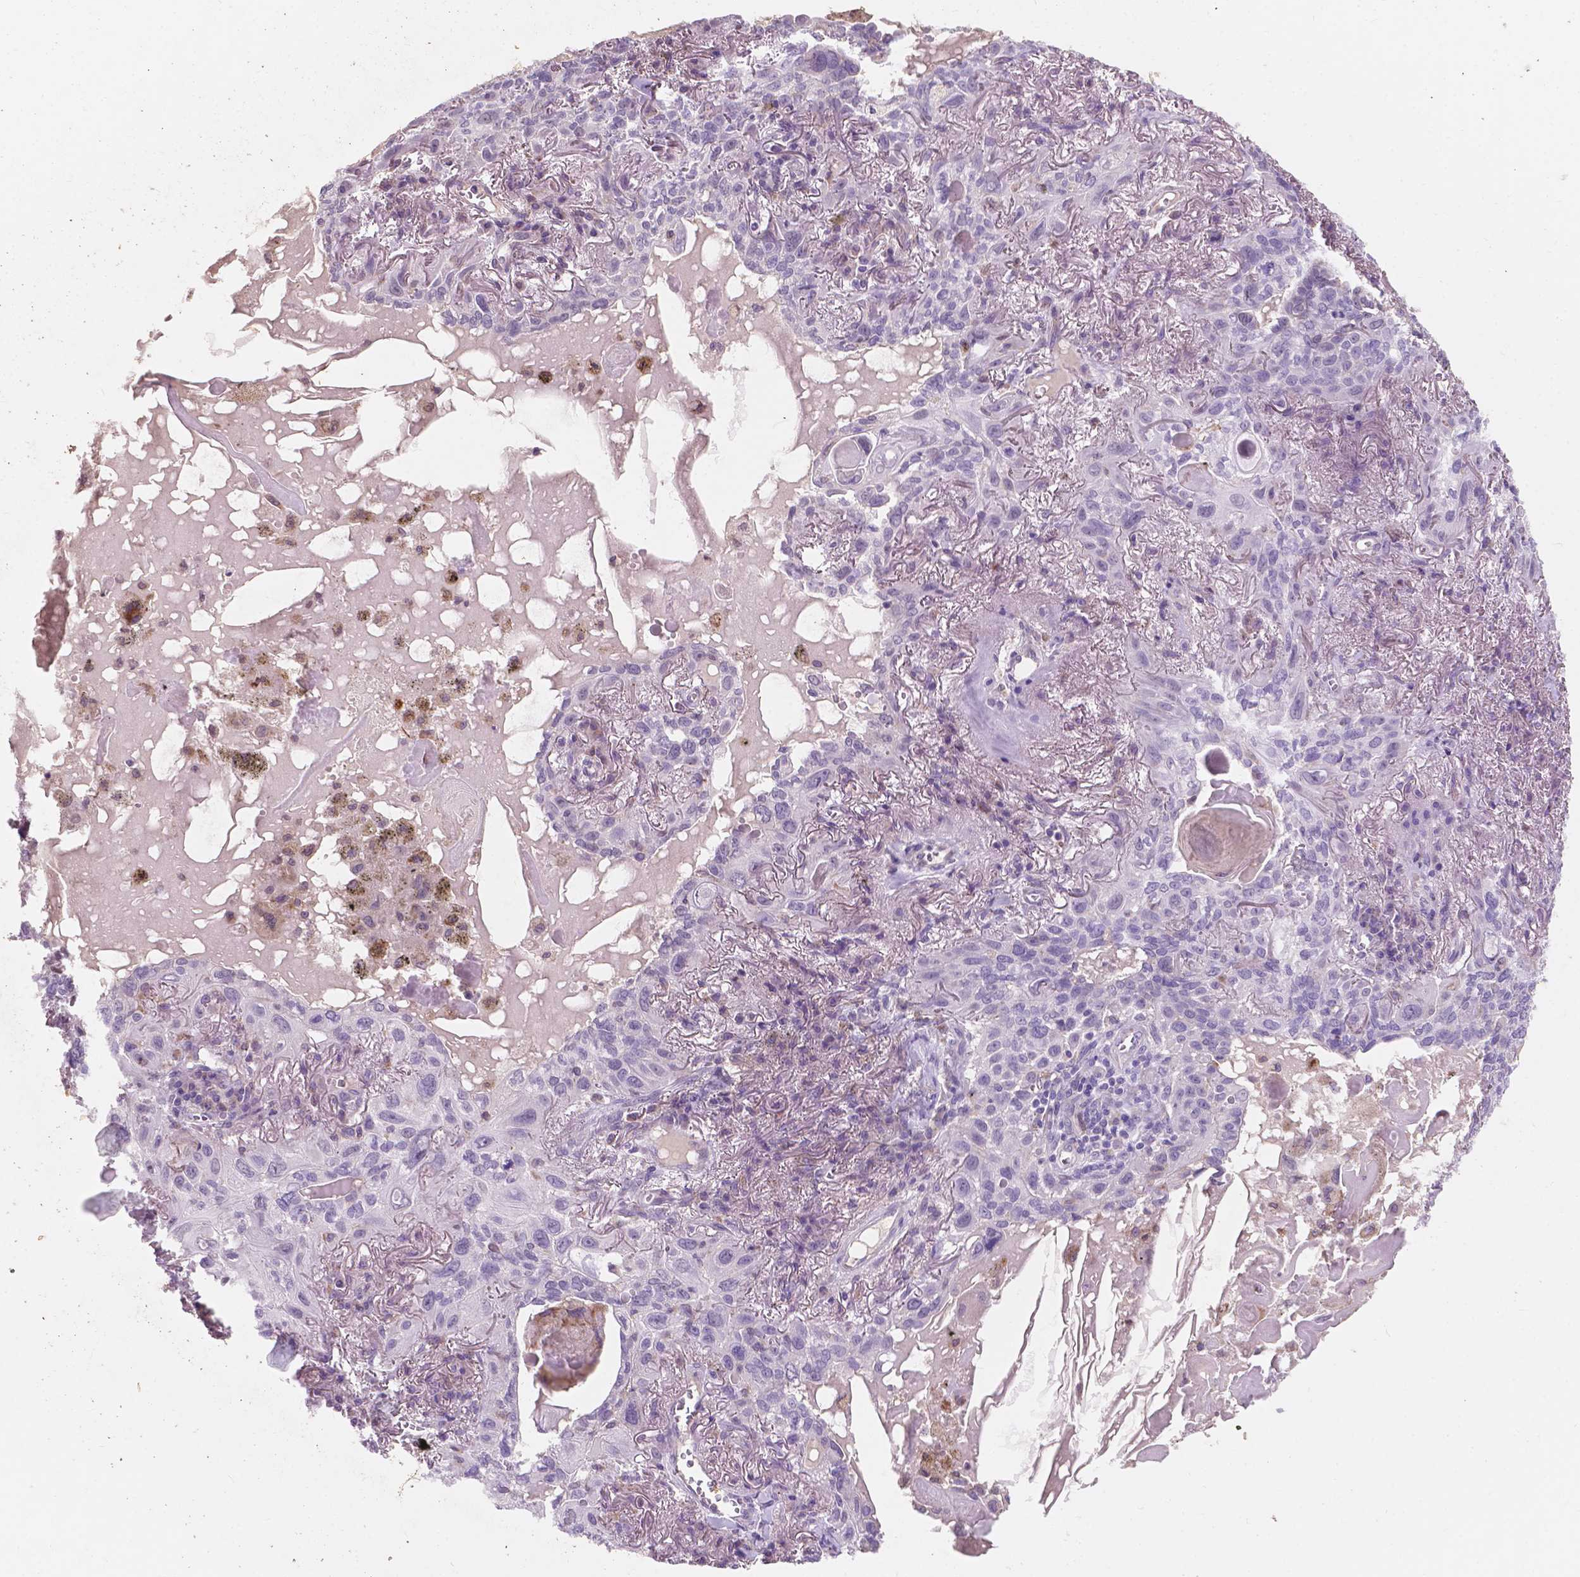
{"staining": {"intensity": "negative", "quantity": "none", "location": "none"}, "tissue": "lung cancer", "cell_type": "Tumor cells", "image_type": "cancer", "snomed": [{"axis": "morphology", "description": "Squamous cell carcinoma, NOS"}, {"axis": "topography", "description": "Lung"}], "caption": "The photomicrograph displays no staining of tumor cells in squamous cell carcinoma (lung).", "gene": "IREB2", "patient": {"sex": "male", "age": 79}}